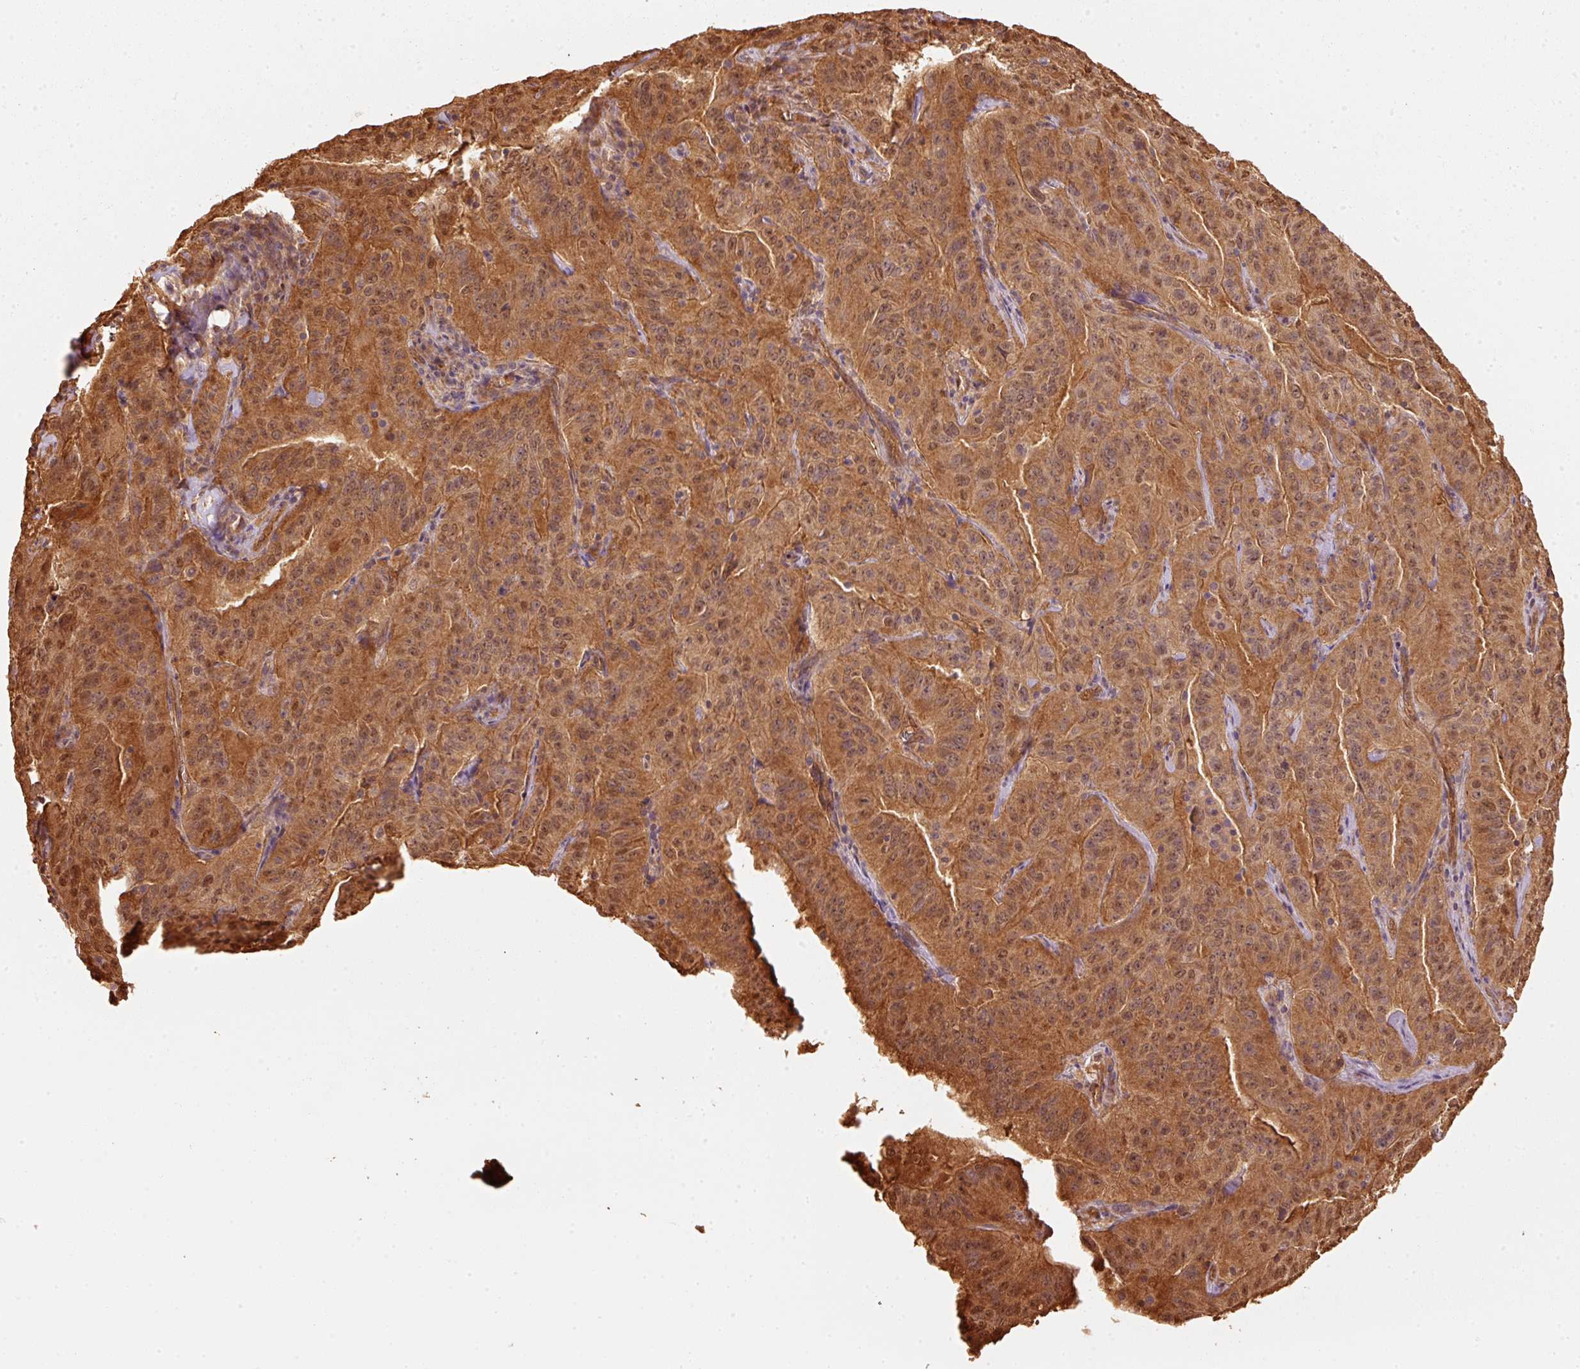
{"staining": {"intensity": "strong", "quantity": ">75%", "location": "cytoplasmic/membranous,nuclear"}, "tissue": "pancreatic cancer", "cell_type": "Tumor cells", "image_type": "cancer", "snomed": [{"axis": "morphology", "description": "Adenocarcinoma, NOS"}, {"axis": "topography", "description": "Pancreas"}], "caption": "Pancreatic cancer stained for a protein demonstrates strong cytoplasmic/membranous and nuclear positivity in tumor cells. The staining is performed using DAB (3,3'-diaminobenzidine) brown chromogen to label protein expression. The nuclei are counter-stained blue using hematoxylin.", "gene": "STAU1", "patient": {"sex": "male", "age": 63}}